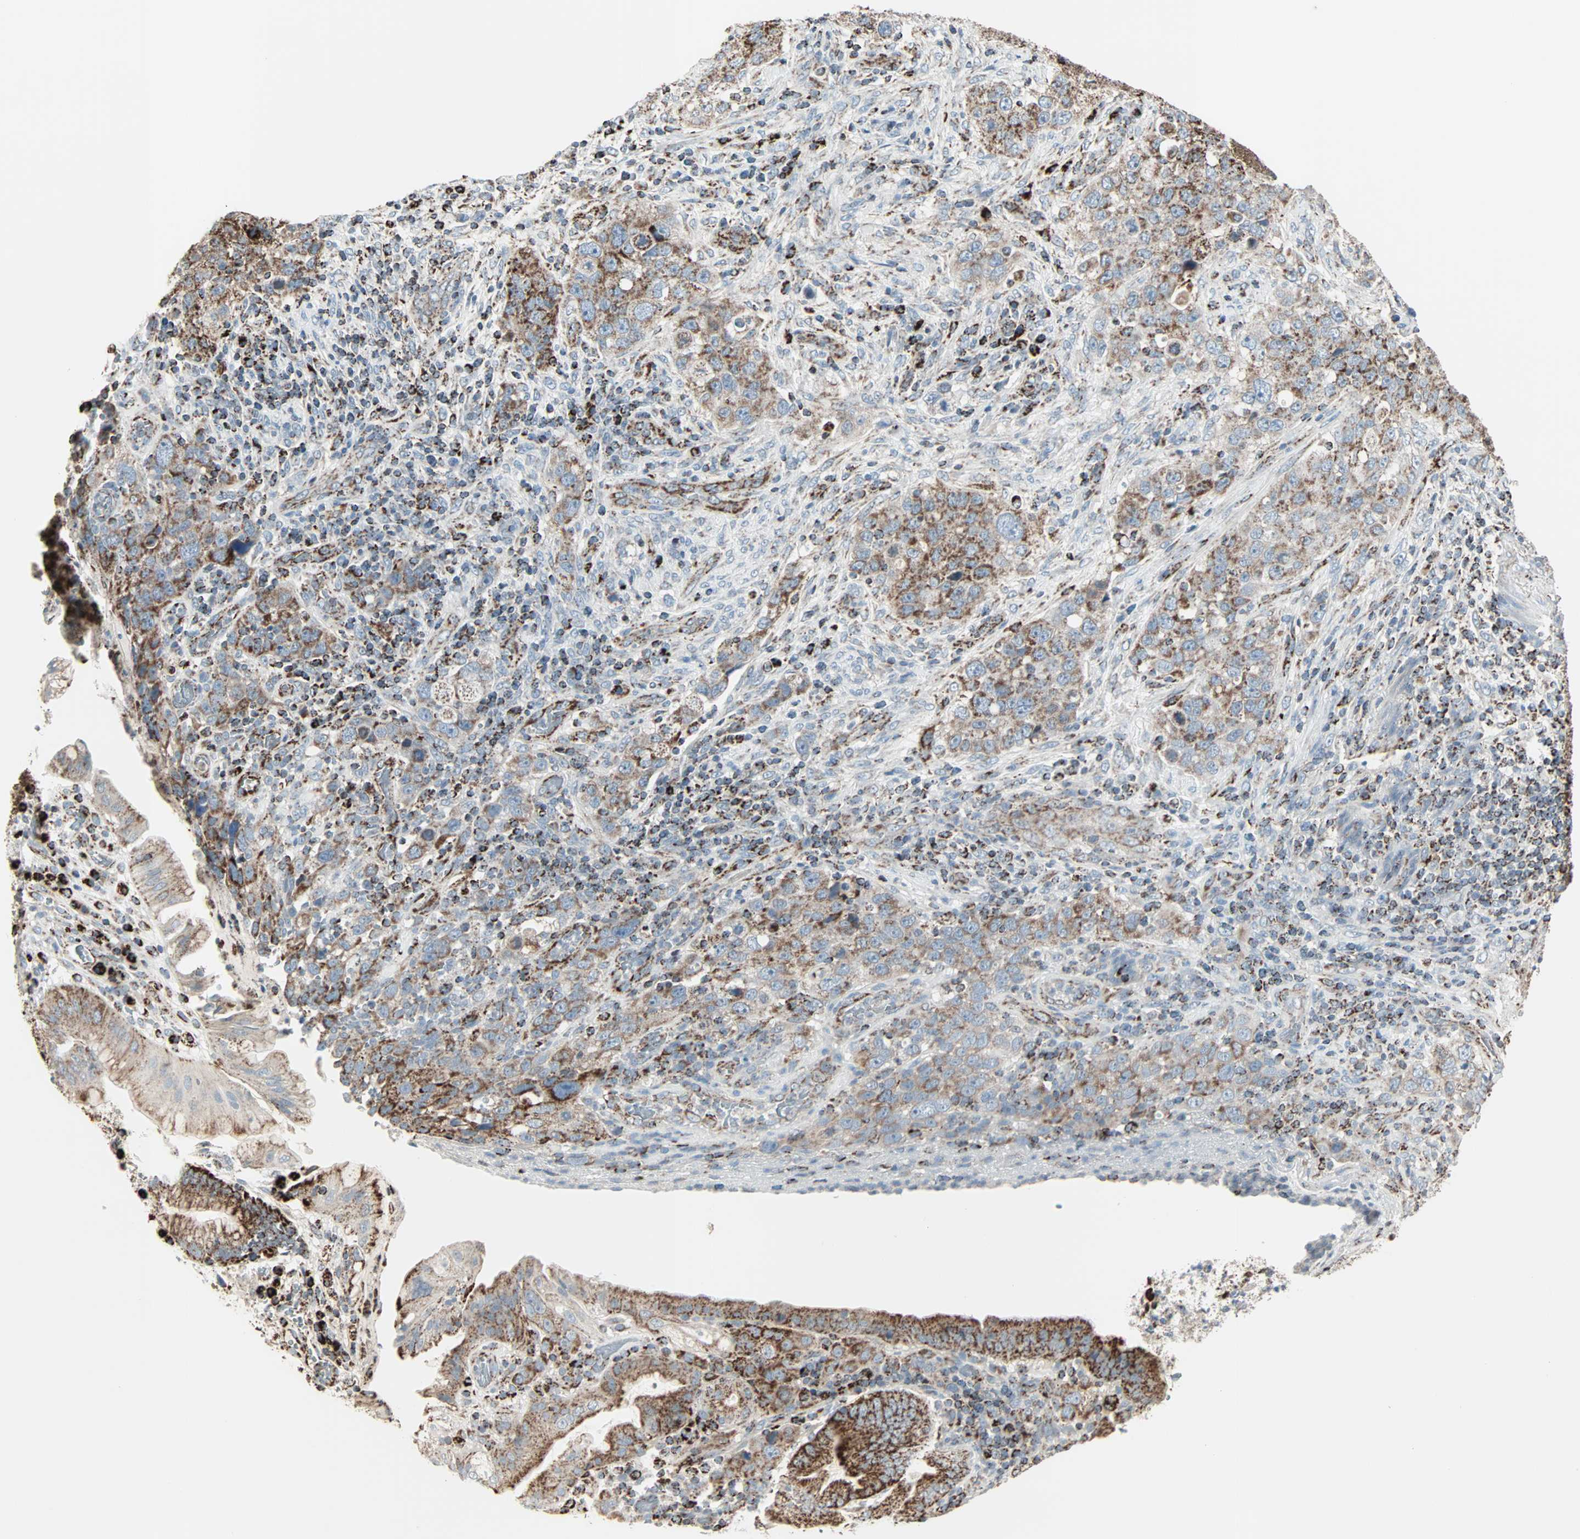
{"staining": {"intensity": "moderate", "quantity": ">75%", "location": "cytoplasmic/membranous"}, "tissue": "stomach cancer", "cell_type": "Tumor cells", "image_type": "cancer", "snomed": [{"axis": "morphology", "description": "Normal tissue, NOS"}, {"axis": "morphology", "description": "Adenocarcinoma, NOS"}, {"axis": "topography", "description": "Stomach"}], "caption": "Immunohistochemistry (DAB) staining of adenocarcinoma (stomach) demonstrates moderate cytoplasmic/membranous protein positivity in approximately >75% of tumor cells.", "gene": "IDH2", "patient": {"sex": "male", "age": 48}}